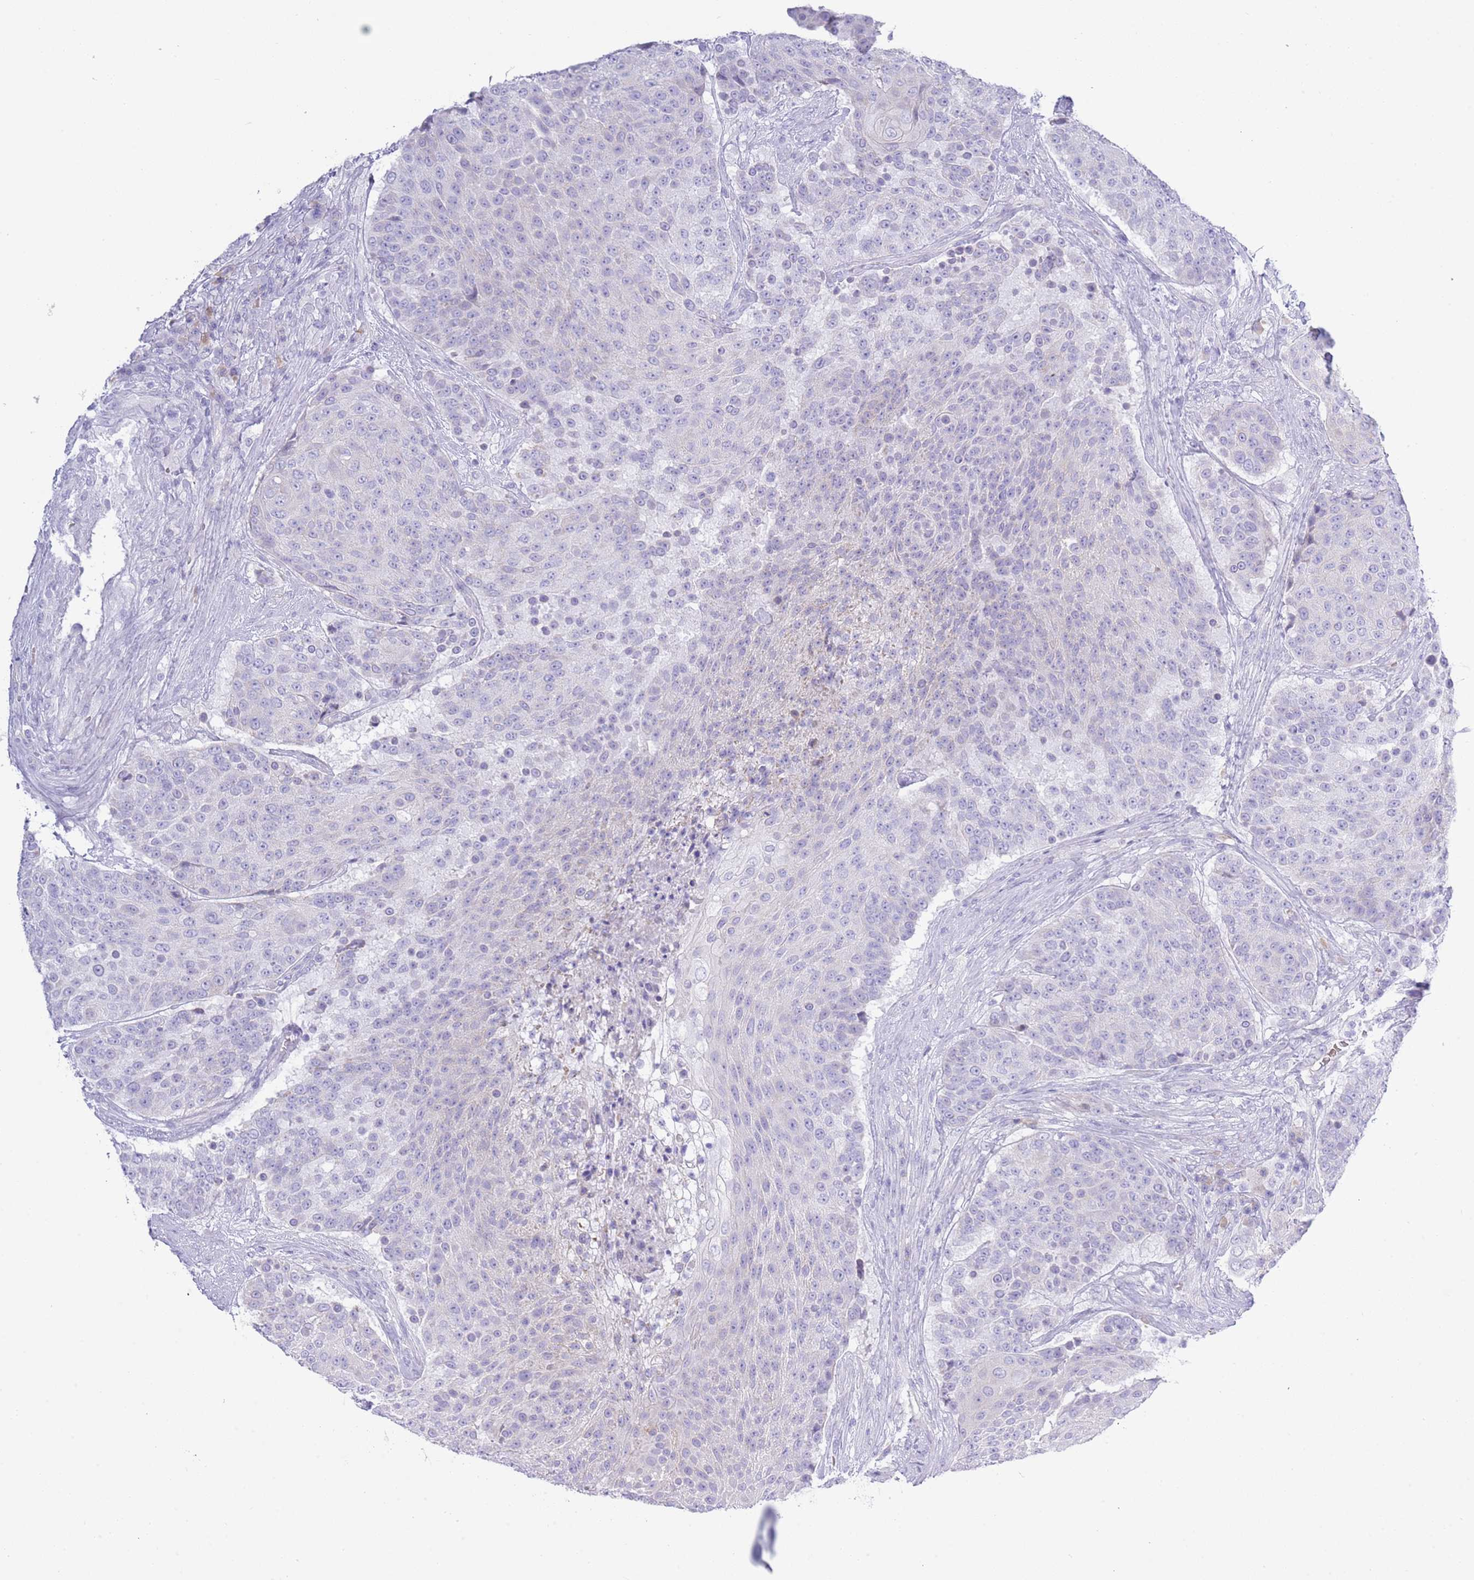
{"staining": {"intensity": "negative", "quantity": "none", "location": "none"}, "tissue": "urothelial cancer", "cell_type": "Tumor cells", "image_type": "cancer", "snomed": [{"axis": "morphology", "description": "Urothelial carcinoma, High grade"}, {"axis": "topography", "description": "Urinary bladder"}], "caption": "This photomicrograph is of high-grade urothelial carcinoma stained with immunohistochemistry (IHC) to label a protein in brown with the nuclei are counter-stained blue. There is no positivity in tumor cells.", "gene": "ACR", "patient": {"sex": "female", "age": 63}}